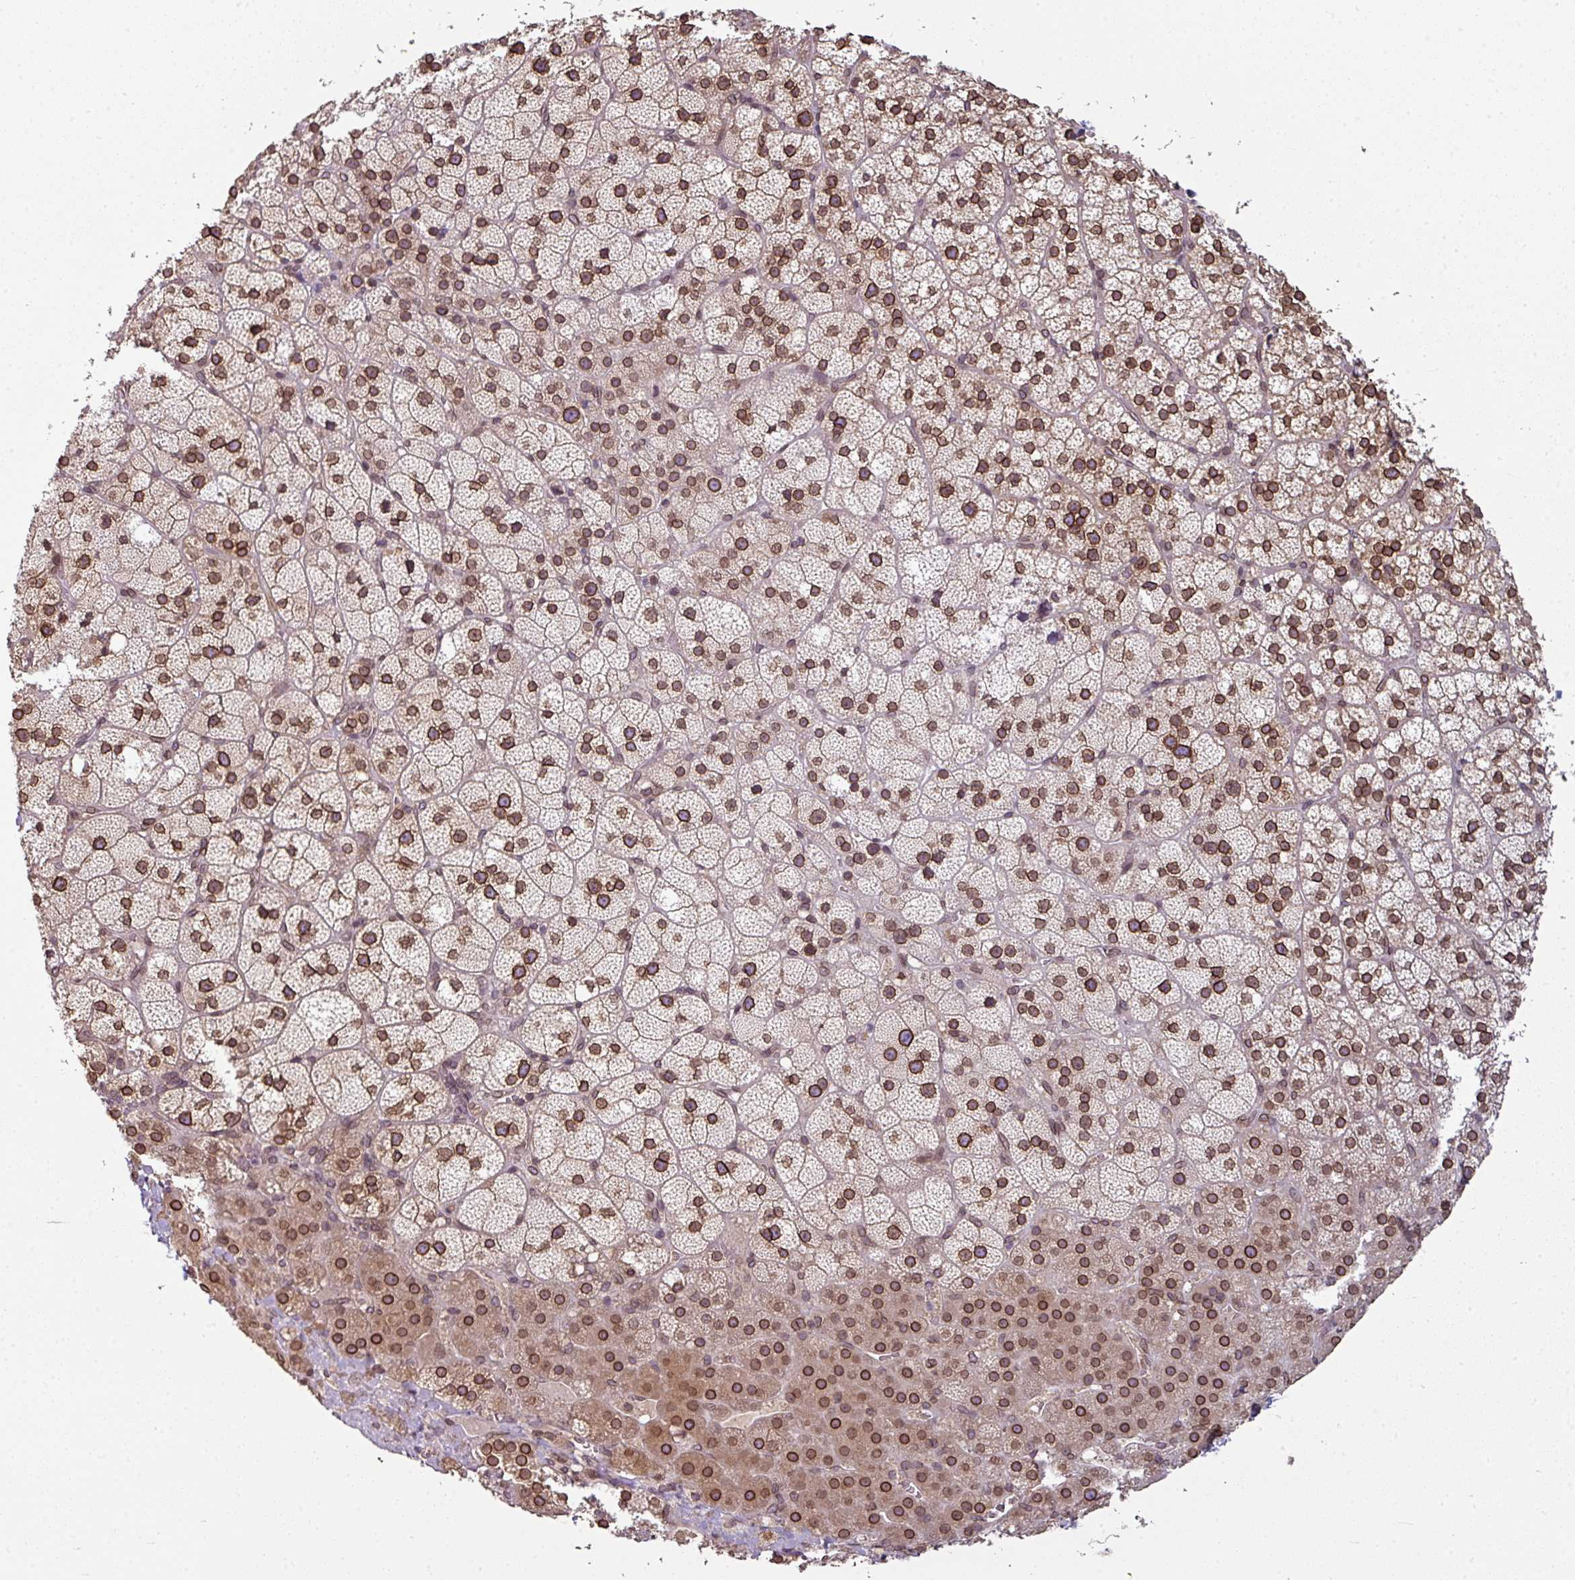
{"staining": {"intensity": "strong", "quantity": ">75%", "location": "cytoplasmic/membranous,nuclear"}, "tissue": "adrenal gland", "cell_type": "Glandular cells", "image_type": "normal", "snomed": [{"axis": "morphology", "description": "Normal tissue, NOS"}, {"axis": "topography", "description": "Adrenal gland"}], "caption": "A brown stain shows strong cytoplasmic/membranous,nuclear expression of a protein in glandular cells of unremarkable human adrenal gland.", "gene": "RANGAP1", "patient": {"sex": "male", "age": 53}}